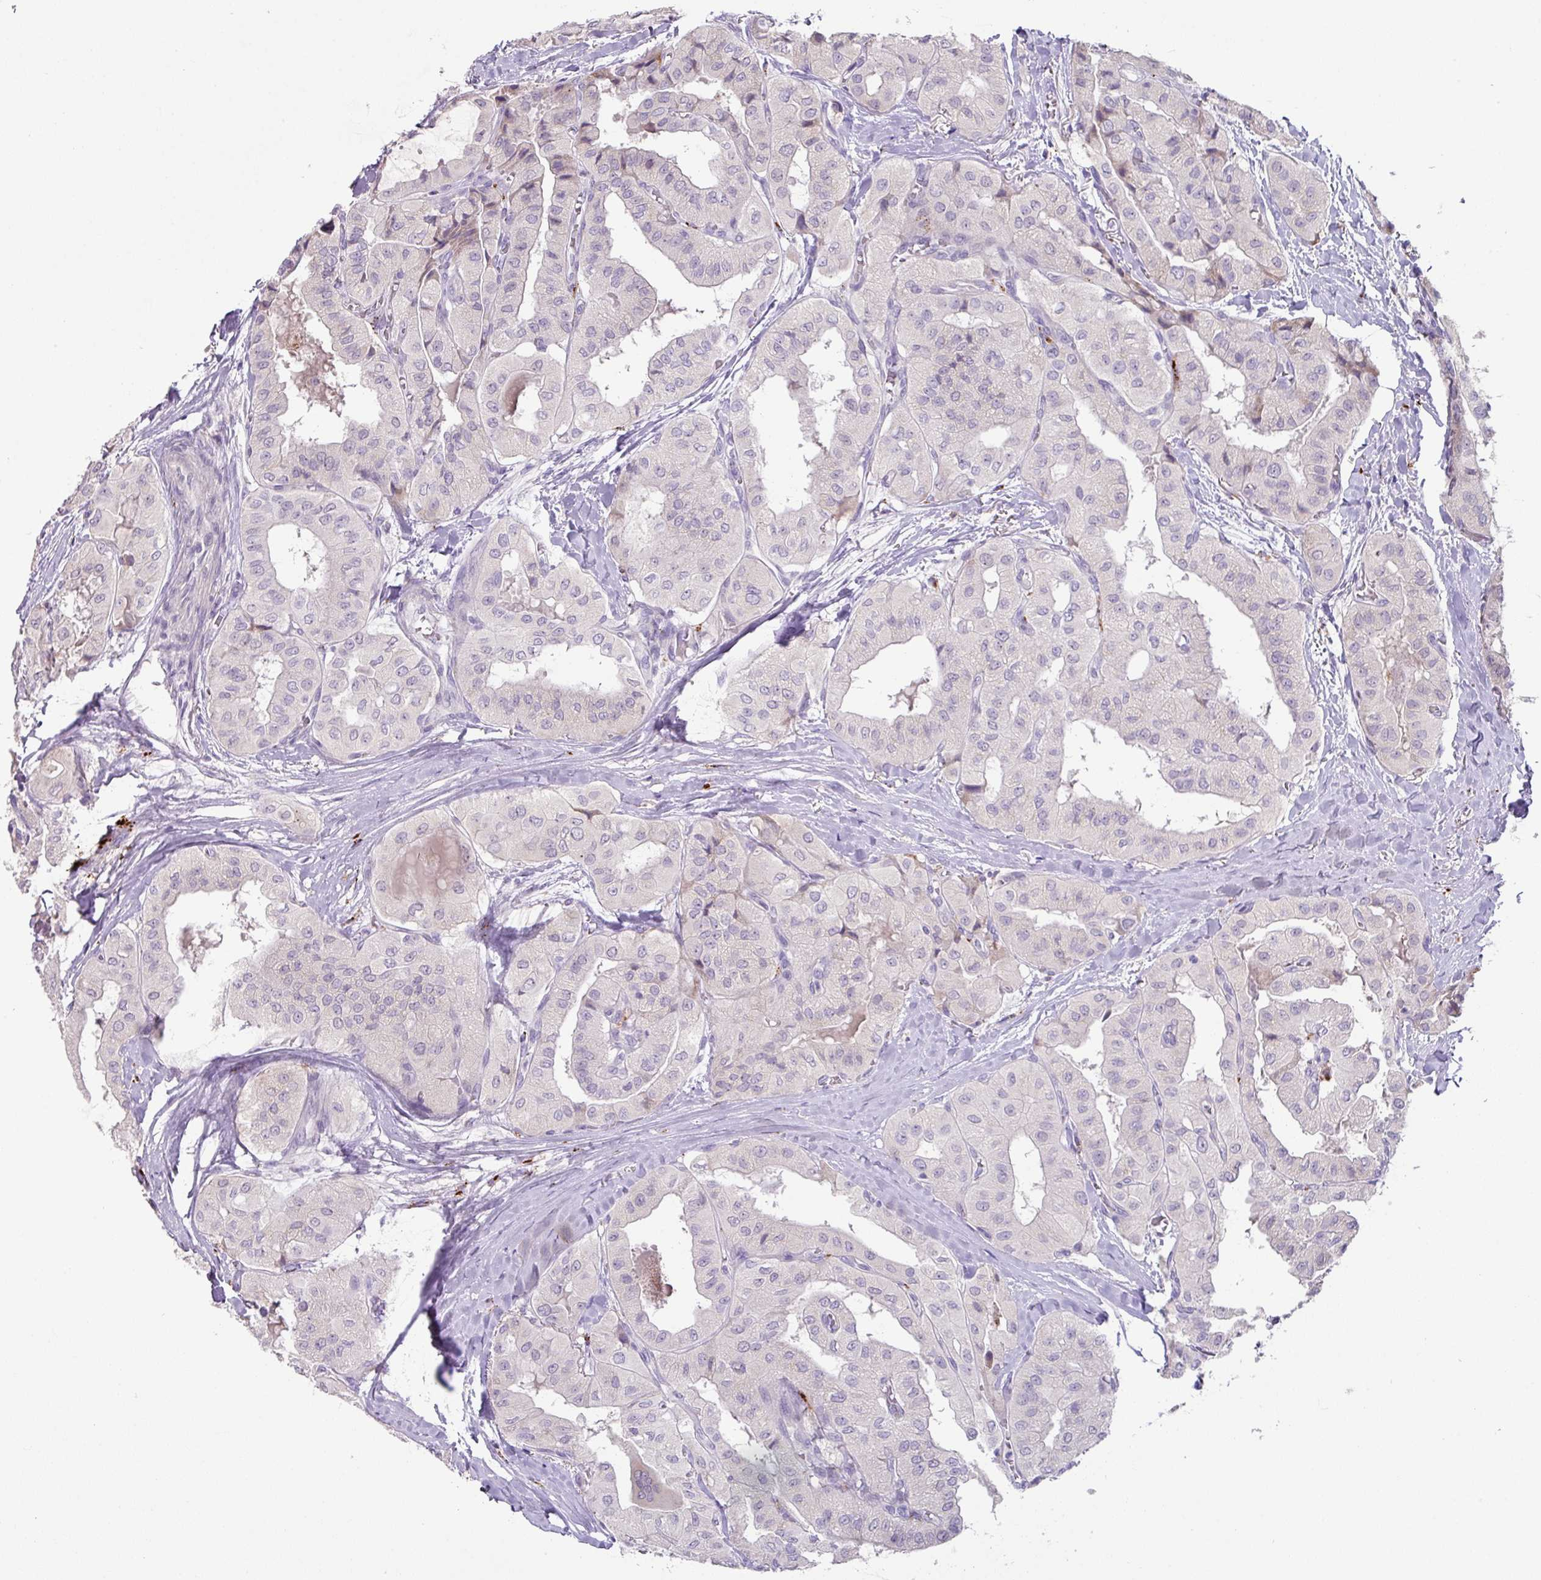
{"staining": {"intensity": "negative", "quantity": "none", "location": "none"}, "tissue": "thyroid cancer", "cell_type": "Tumor cells", "image_type": "cancer", "snomed": [{"axis": "morphology", "description": "Papillary adenocarcinoma, NOS"}, {"axis": "topography", "description": "Thyroid gland"}], "caption": "IHC histopathology image of thyroid papillary adenocarcinoma stained for a protein (brown), which reveals no expression in tumor cells.", "gene": "PLEKHH3", "patient": {"sex": "female", "age": 59}}